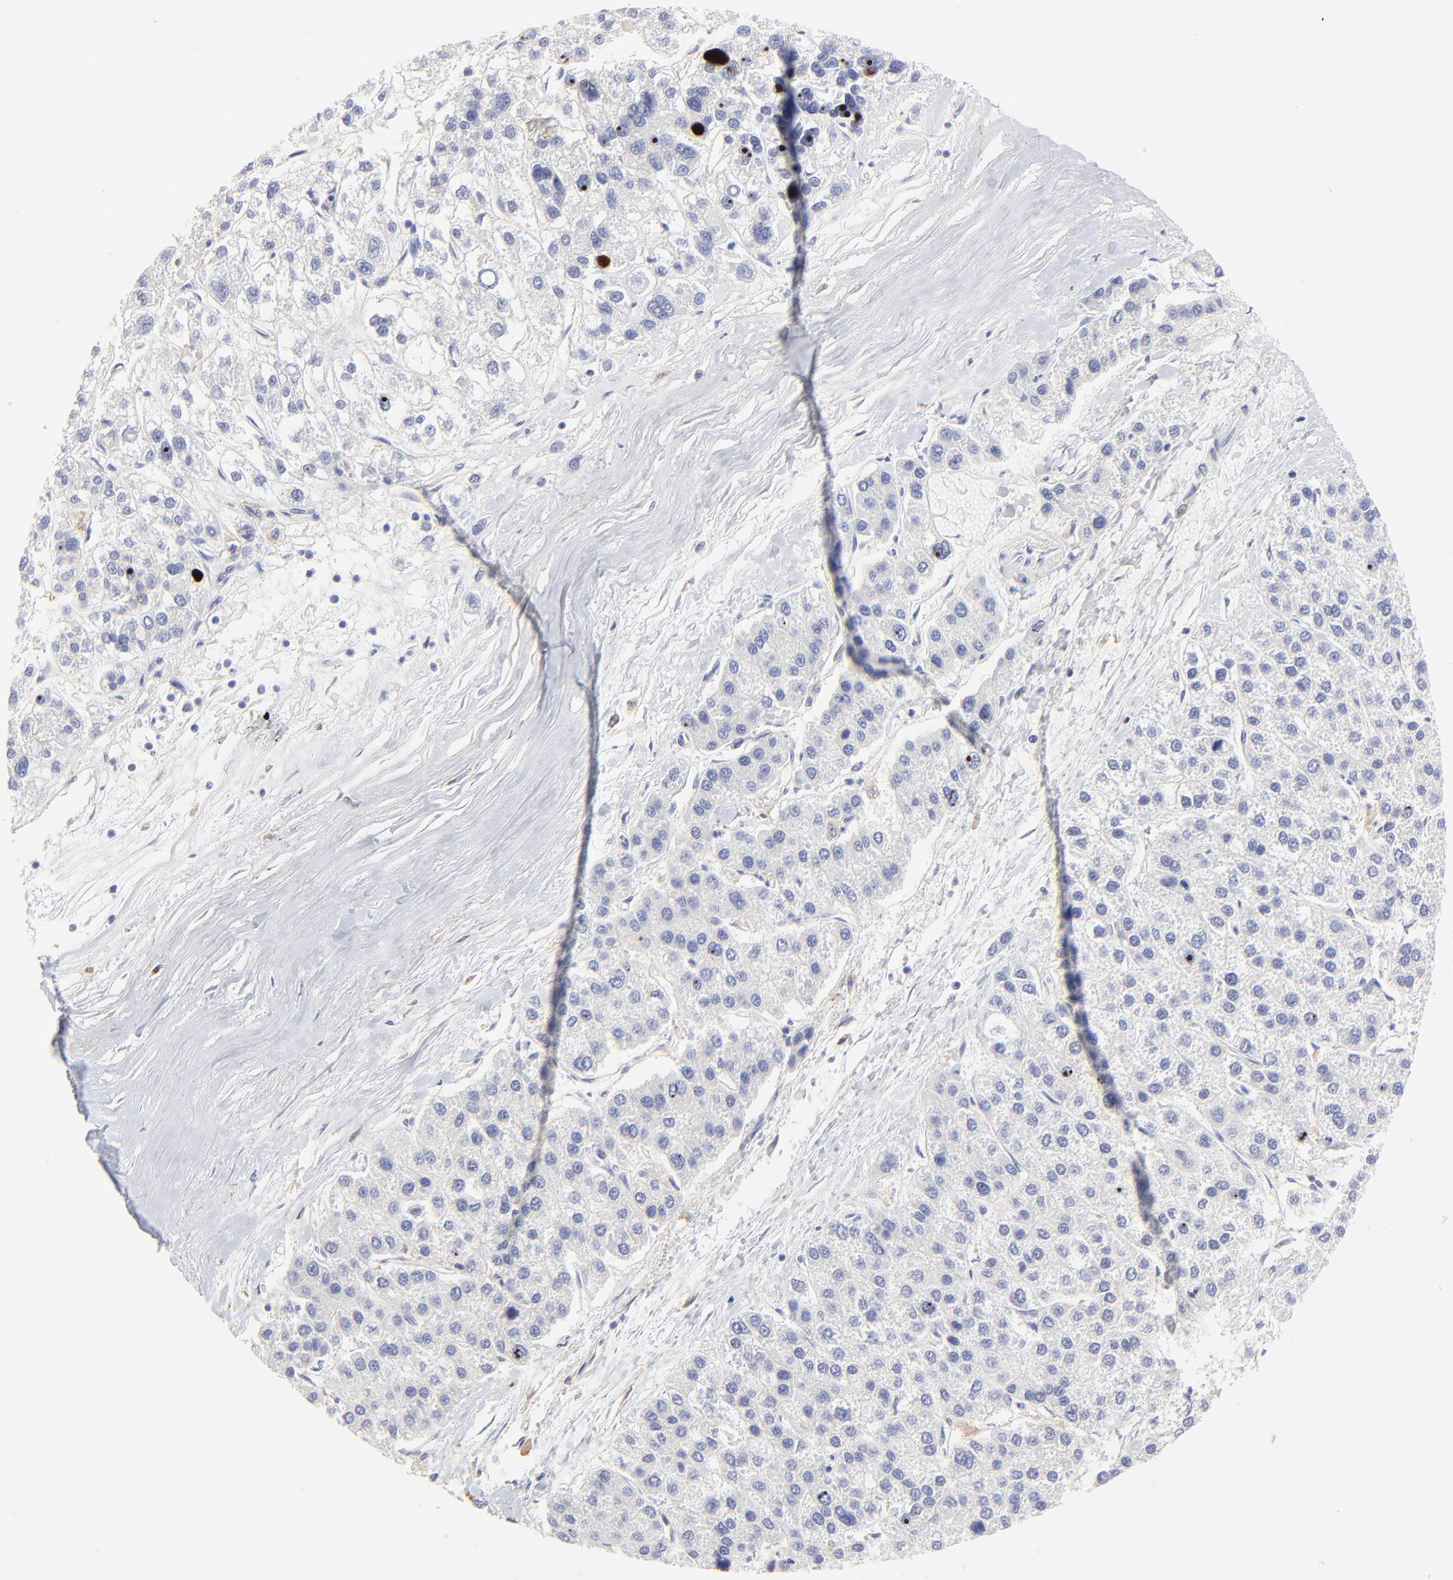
{"staining": {"intensity": "negative", "quantity": "none", "location": "none"}, "tissue": "liver cancer", "cell_type": "Tumor cells", "image_type": "cancer", "snomed": [{"axis": "morphology", "description": "Carcinoma, Hepatocellular, NOS"}, {"axis": "topography", "description": "Liver"}], "caption": "Liver hepatocellular carcinoma was stained to show a protein in brown. There is no significant staining in tumor cells.", "gene": "LHFPL1", "patient": {"sex": "female", "age": 85}}